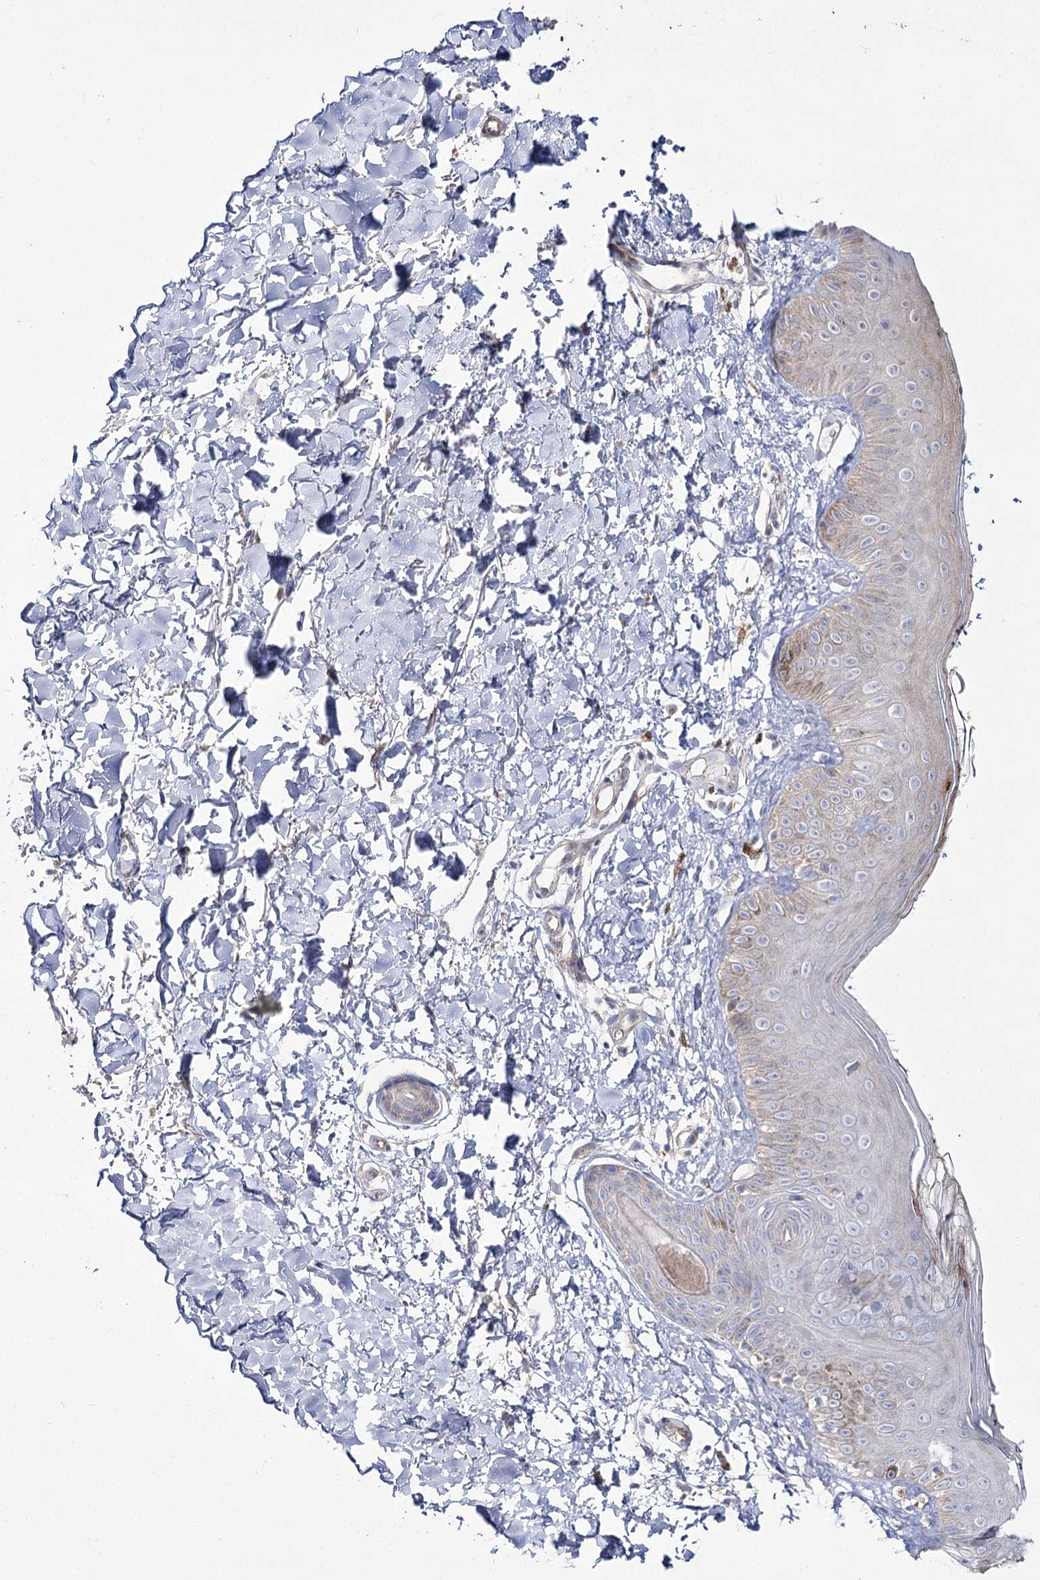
{"staining": {"intensity": "weak", "quantity": ">75%", "location": "cytoplasmic/membranous"}, "tissue": "skin", "cell_type": "Fibroblasts", "image_type": "normal", "snomed": [{"axis": "morphology", "description": "Normal tissue, NOS"}, {"axis": "topography", "description": "Skin"}], "caption": "About >75% of fibroblasts in benign human skin show weak cytoplasmic/membranous protein staining as visualized by brown immunohistochemical staining.", "gene": "NADK2", "patient": {"sex": "male", "age": 52}}